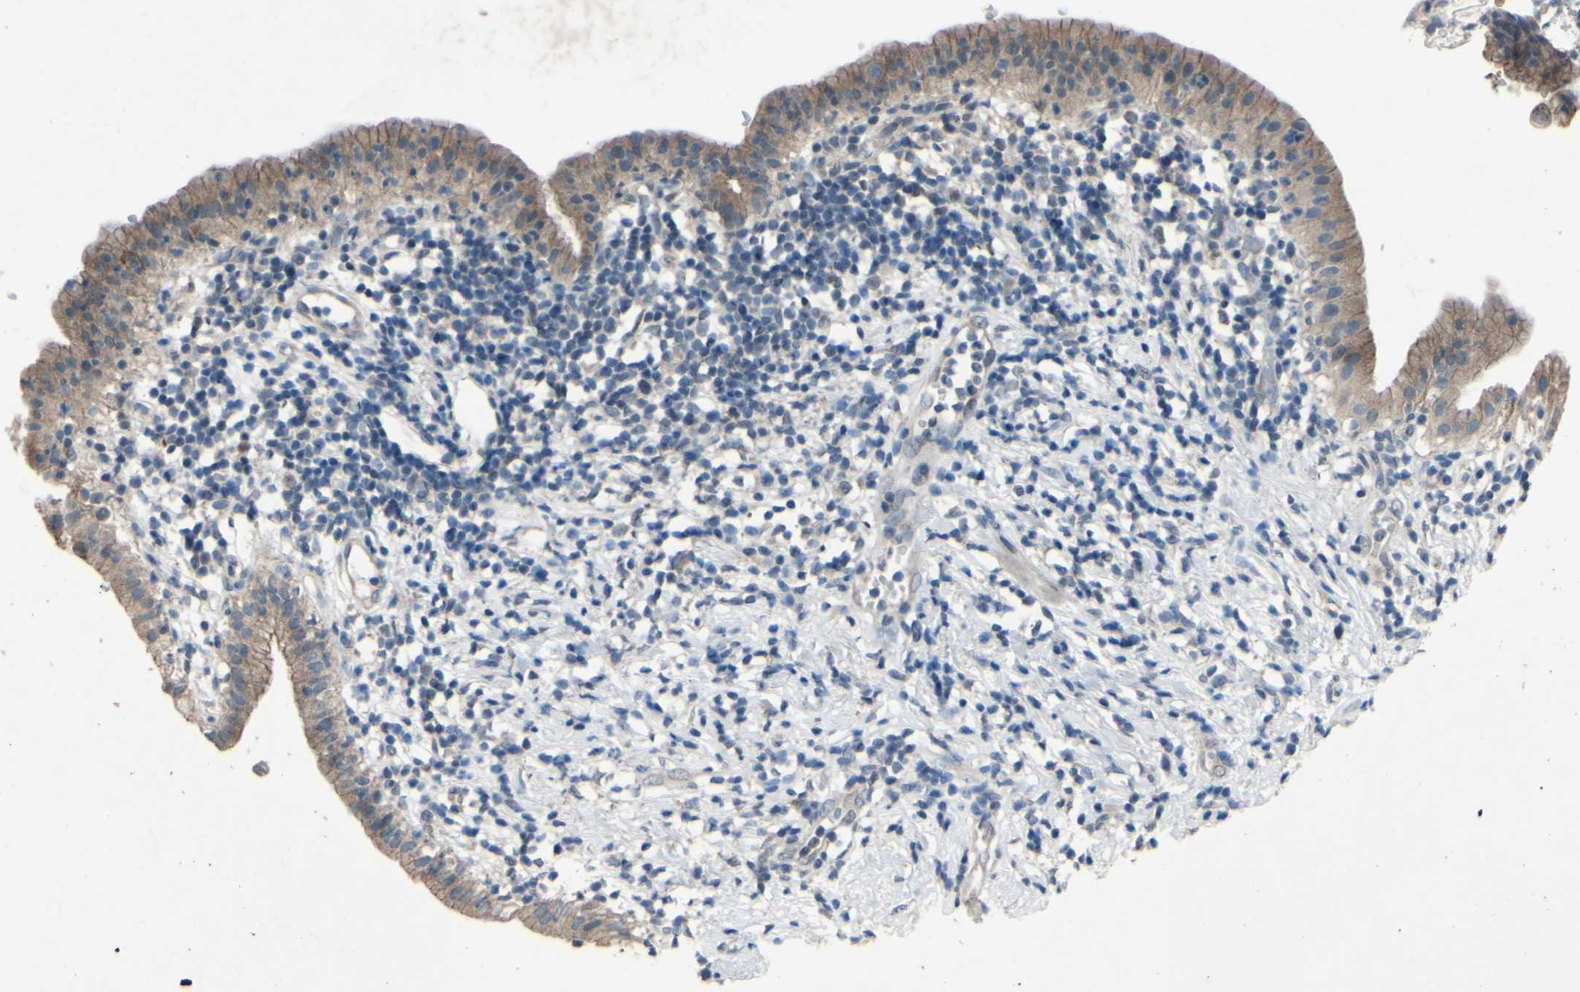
{"staining": {"intensity": "moderate", "quantity": ">75%", "location": "cytoplasmic/membranous"}, "tissue": "pancreatic cancer", "cell_type": "Tumor cells", "image_type": "cancer", "snomed": [{"axis": "morphology", "description": "Adenocarcinoma, NOS"}, {"axis": "morphology", "description": "Adenocarcinoma, metastatic, NOS"}, {"axis": "topography", "description": "Lymph node"}, {"axis": "topography", "description": "Pancreas"}, {"axis": "topography", "description": "Duodenum"}], "caption": "An IHC image of tumor tissue is shown. Protein staining in brown labels moderate cytoplasmic/membranous positivity in metastatic adenocarcinoma (pancreatic) within tumor cells.", "gene": "CDCP1", "patient": {"sex": "female", "age": 64}}